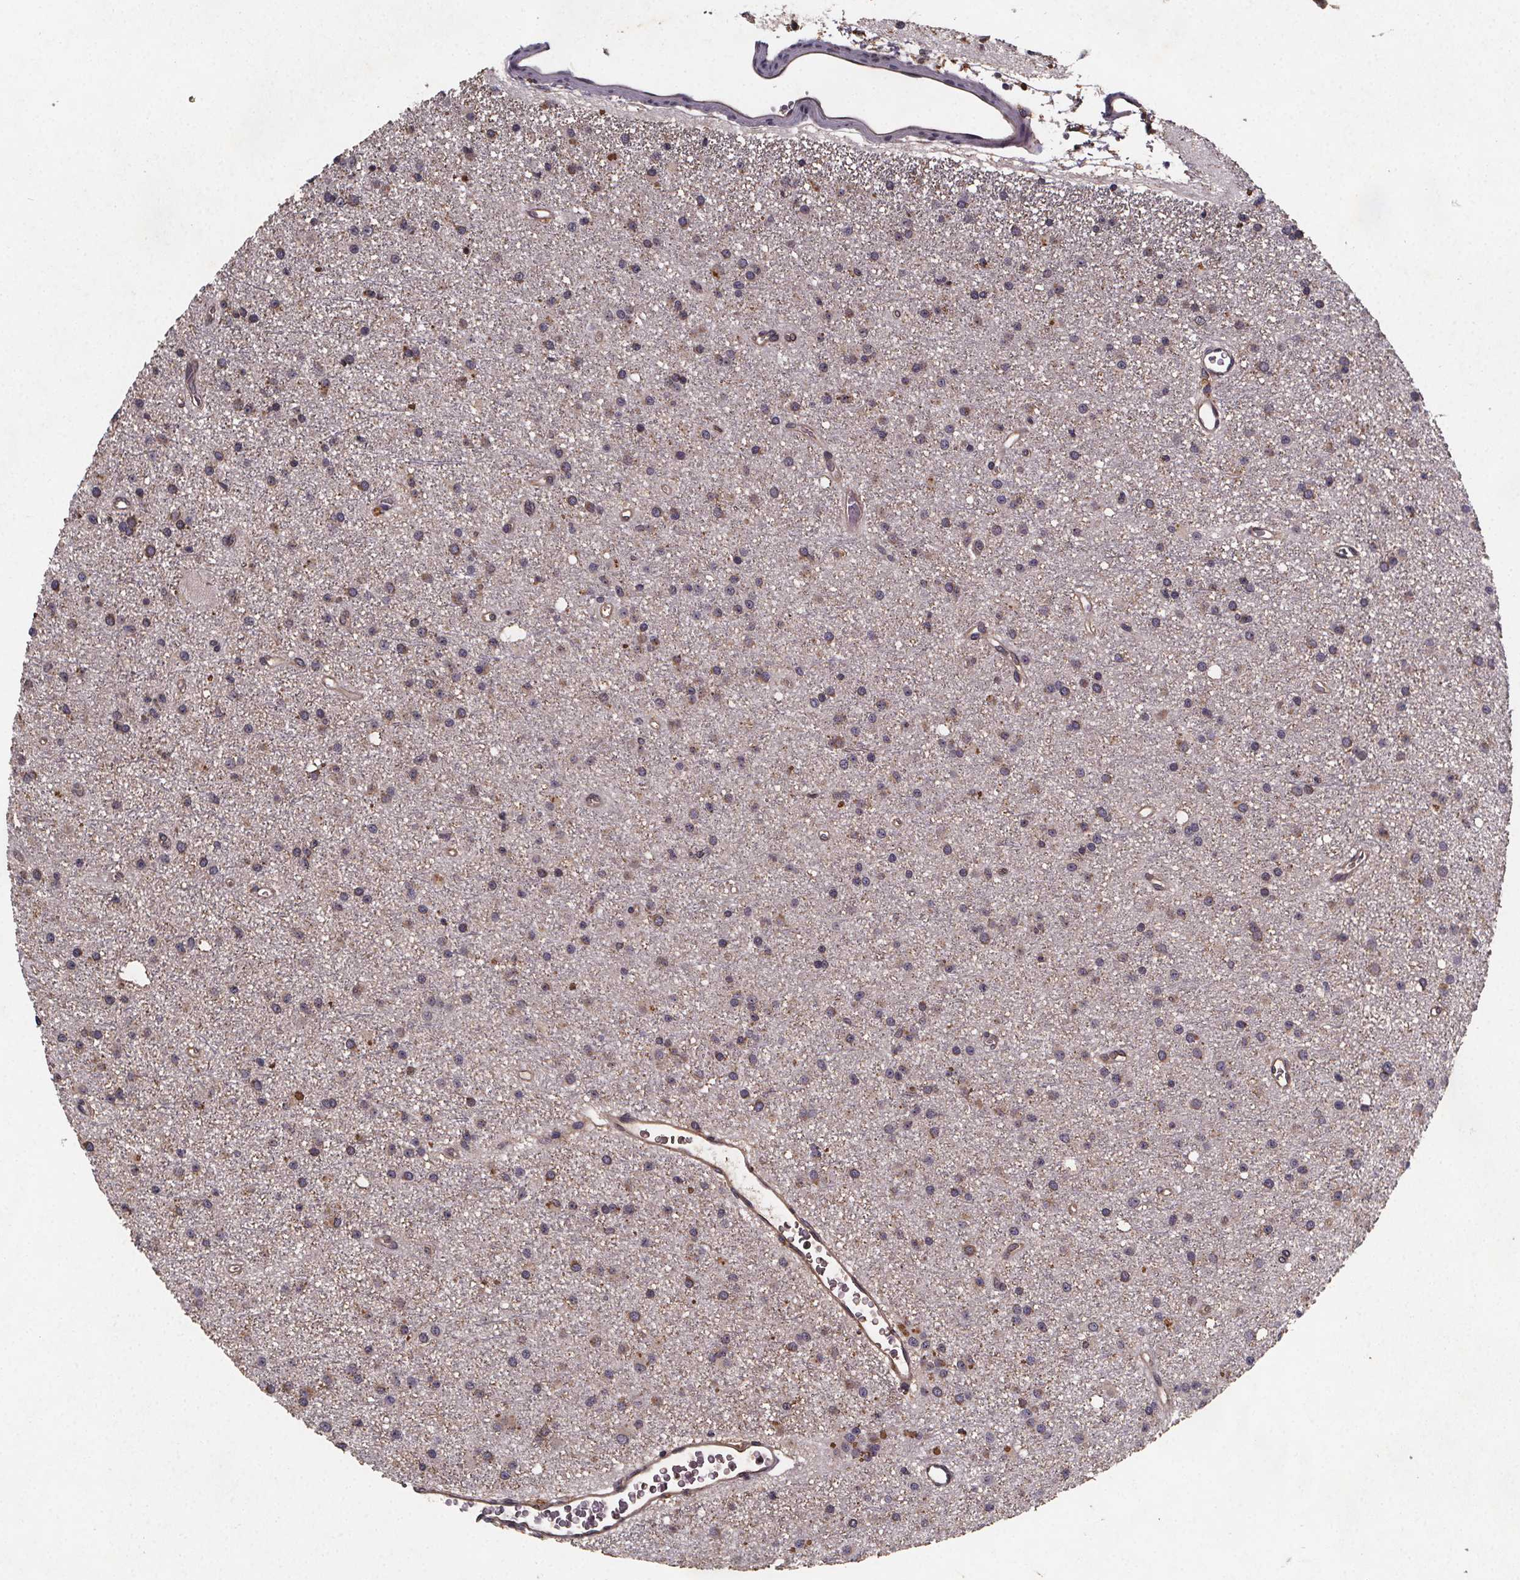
{"staining": {"intensity": "weak", "quantity": "<25%", "location": "cytoplasmic/membranous"}, "tissue": "glioma", "cell_type": "Tumor cells", "image_type": "cancer", "snomed": [{"axis": "morphology", "description": "Glioma, malignant, Low grade"}, {"axis": "topography", "description": "Brain"}], "caption": "This is an immunohistochemistry histopathology image of human malignant glioma (low-grade). There is no positivity in tumor cells.", "gene": "PIERCE2", "patient": {"sex": "male", "age": 27}}